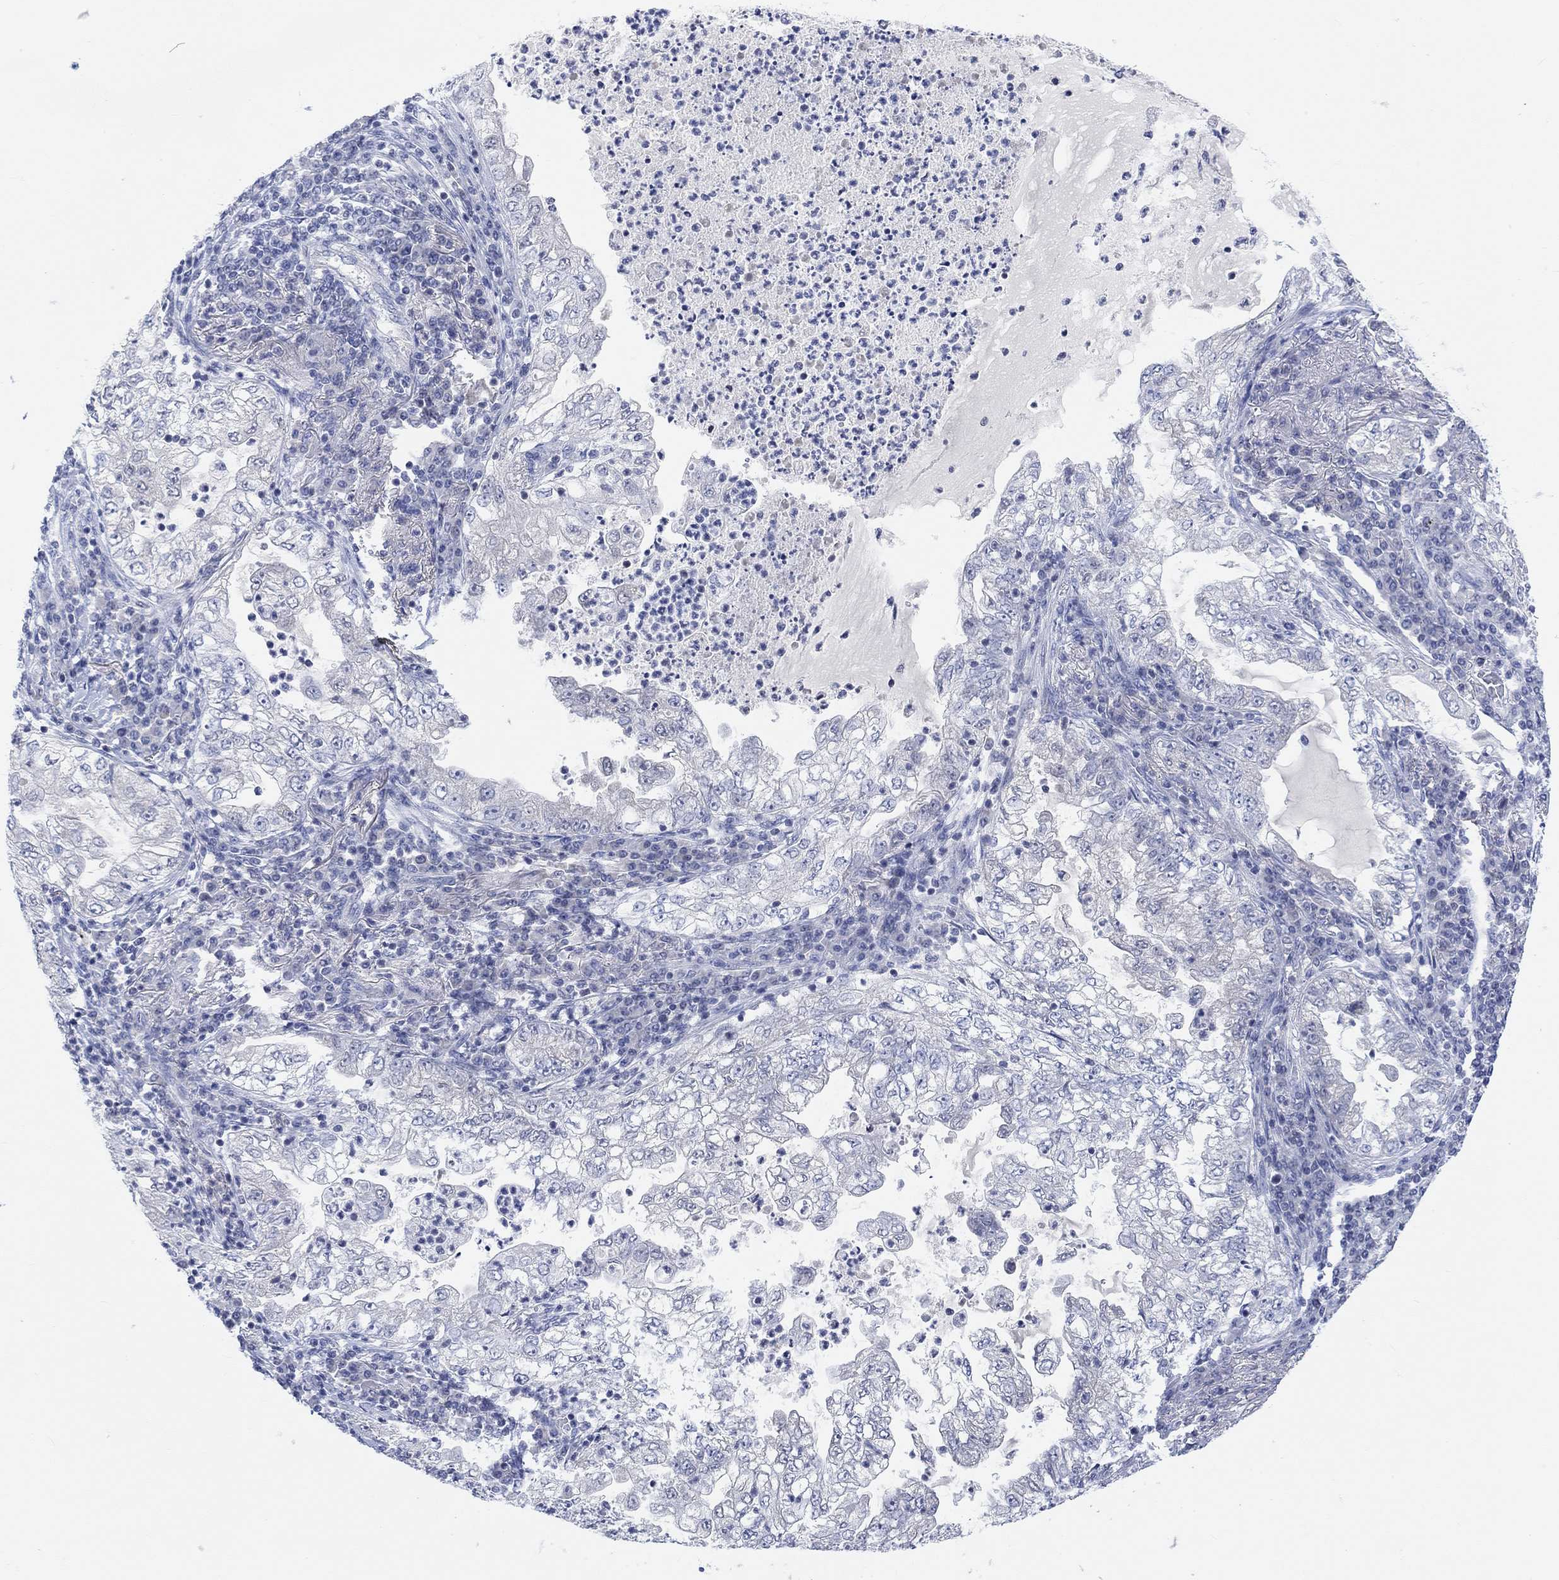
{"staining": {"intensity": "negative", "quantity": "none", "location": "none"}, "tissue": "lung cancer", "cell_type": "Tumor cells", "image_type": "cancer", "snomed": [{"axis": "morphology", "description": "Adenocarcinoma, NOS"}, {"axis": "topography", "description": "Lung"}], "caption": "The histopathology image displays no staining of tumor cells in adenocarcinoma (lung). (DAB (3,3'-diaminobenzidine) immunohistochemistry visualized using brightfield microscopy, high magnification).", "gene": "ATP6V1E2", "patient": {"sex": "female", "age": 73}}